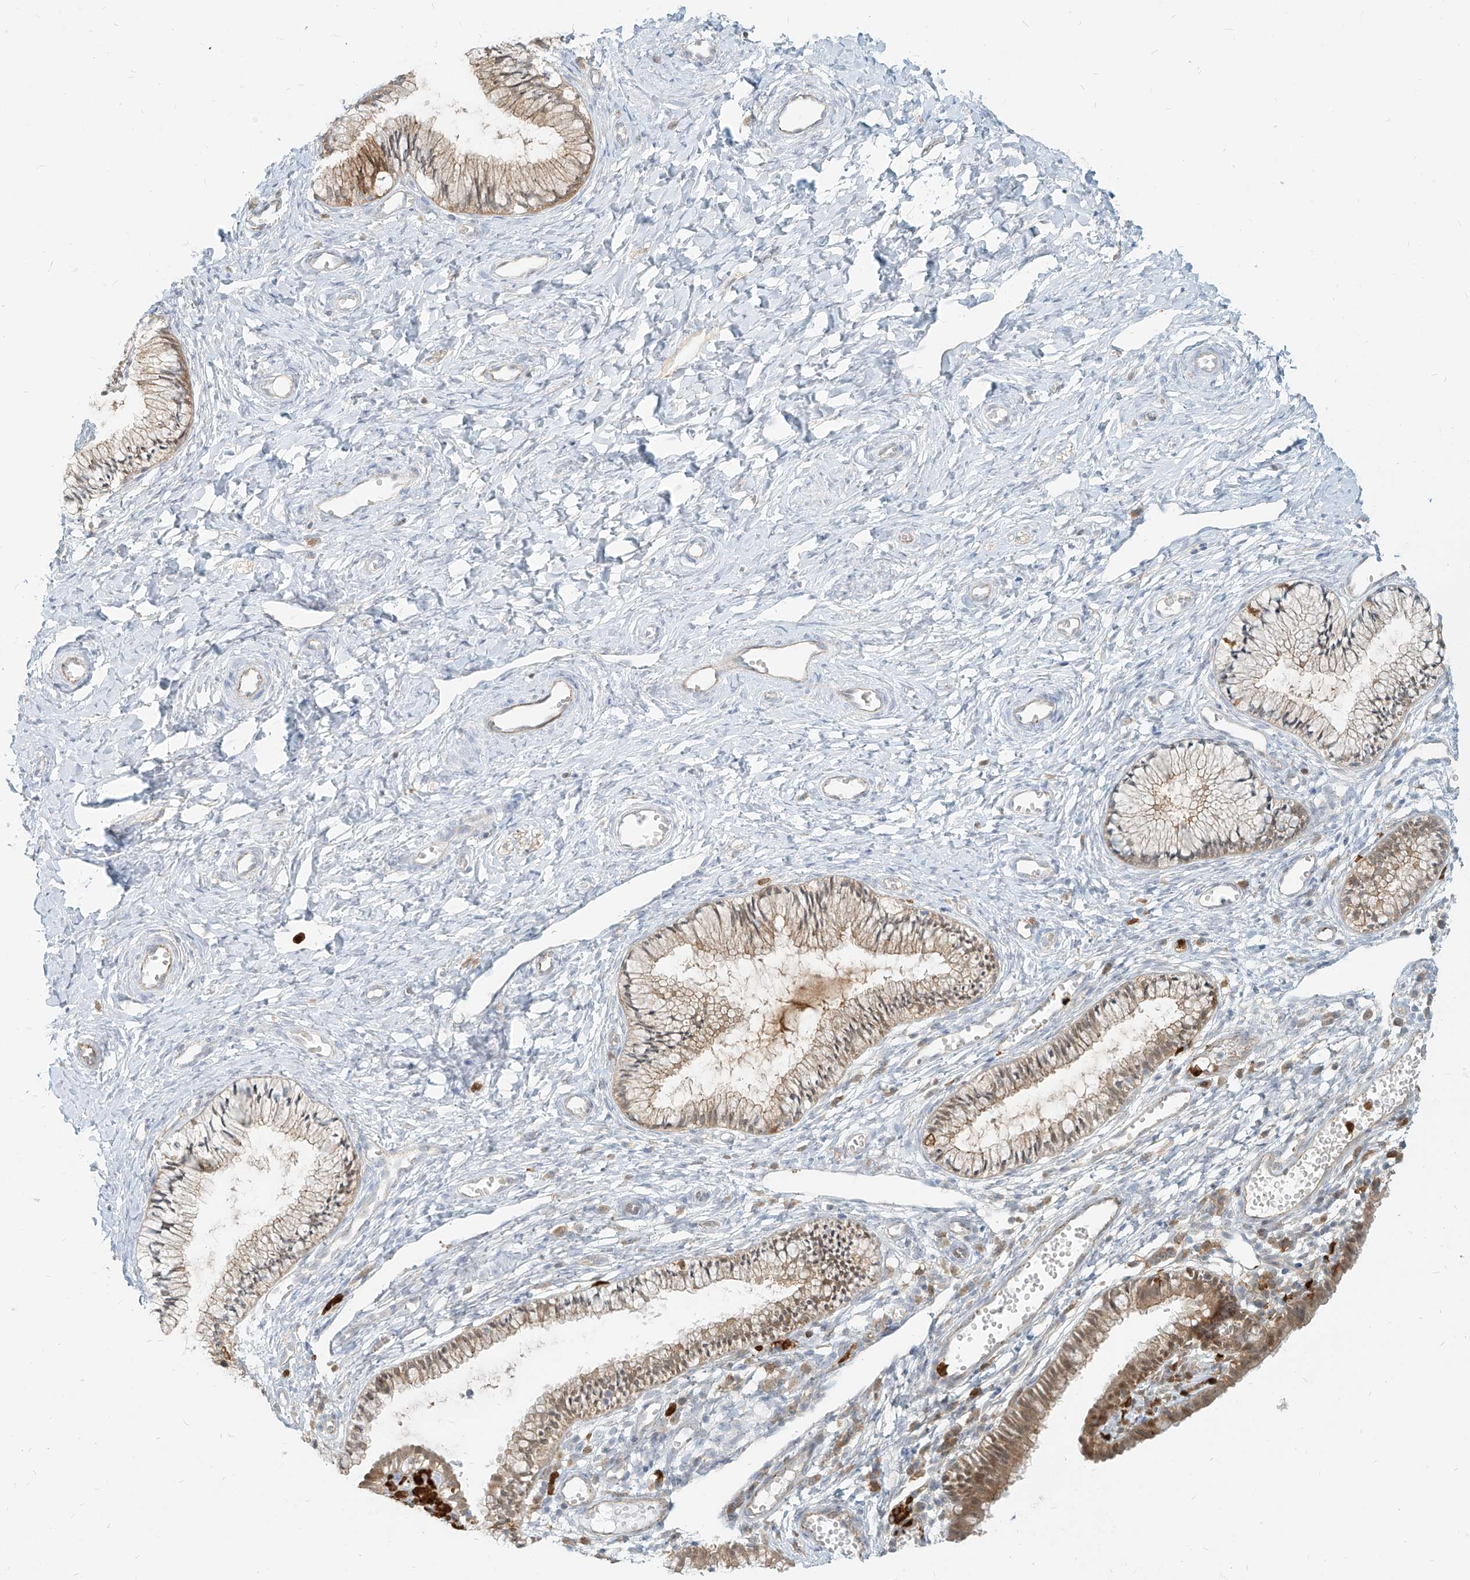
{"staining": {"intensity": "moderate", "quantity": "25%-75%", "location": "cytoplasmic/membranous"}, "tissue": "cervix", "cell_type": "Glandular cells", "image_type": "normal", "snomed": [{"axis": "morphology", "description": "Normal tissue, NOS"}, {"axis": "topography", "description": "Cervix"}], "caption": "DAB (3,3'-diaminobenzidine) immunohistochemical staining of unremarkable cervix demonstrates moderate cytoplasmic/membranous protein staining in about 25%-75% of glandular cells.", "gene": "PGD", "patient": {"sex": "female", "age": 27}}